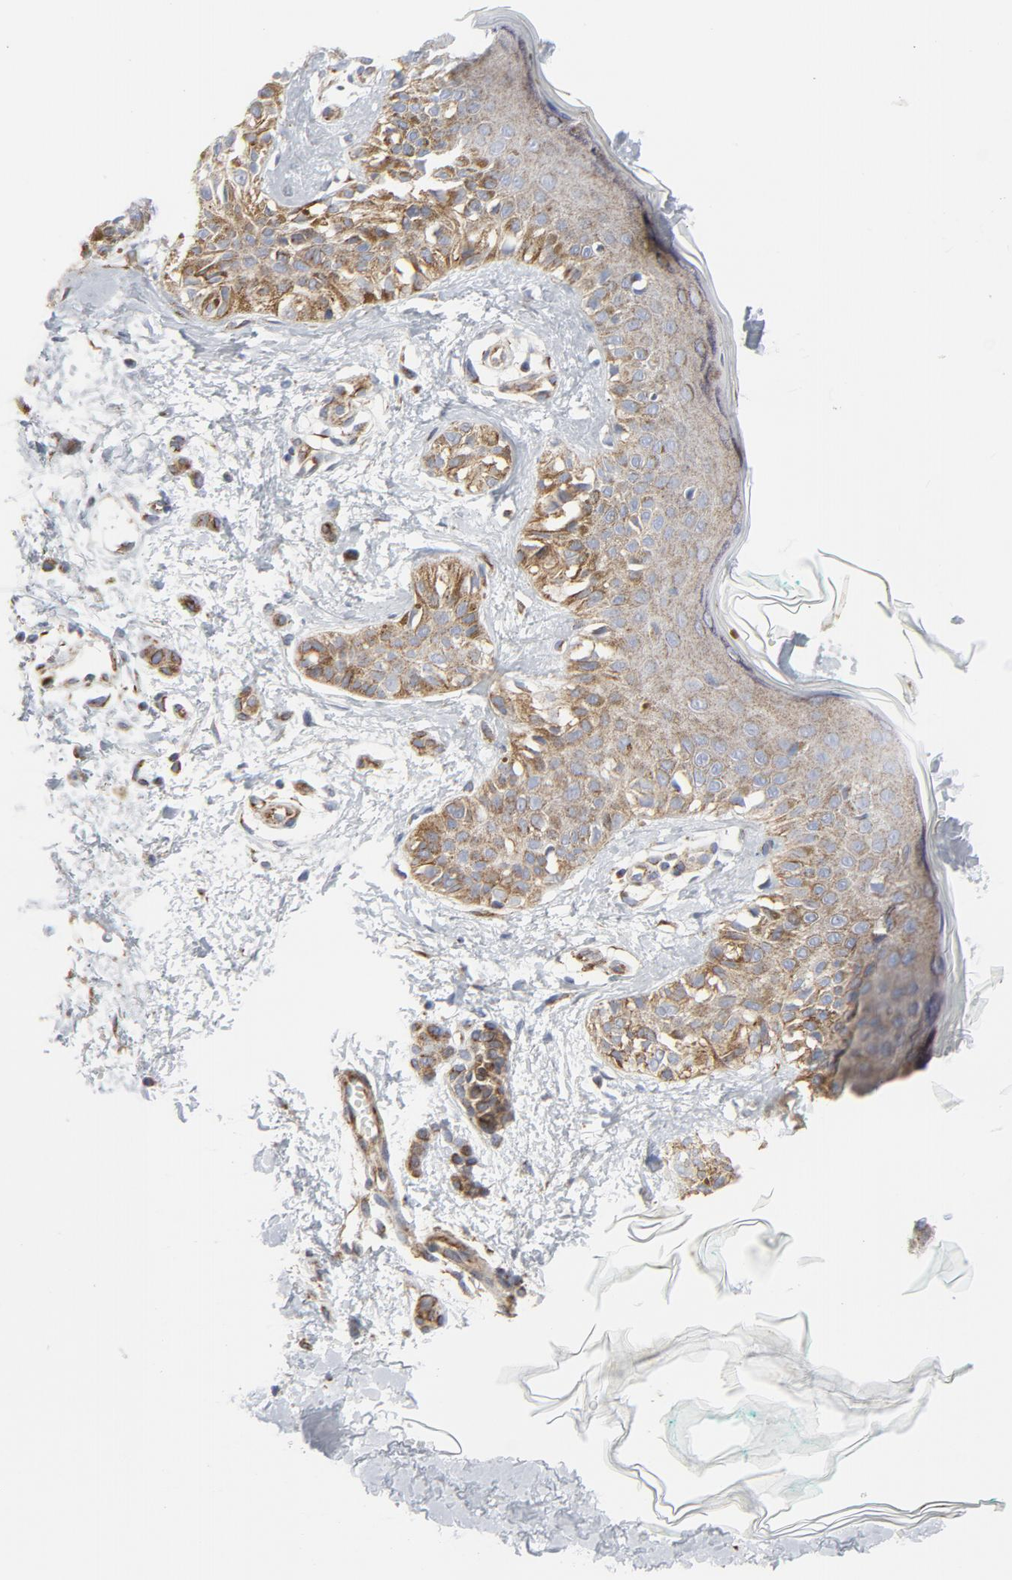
{"staining": {"intensity": "moderate", "quantity": ">75%", "location": "cytoplasmic/membranous"}, "tissue": "melanoma", "cell_type": "Tumor cells", "image_type": "cancer", "snomed": [{"axis": "morphology", "description": "Normal tissue, NOS"}, {"axis": "morphology", "description": "Malignant melanoma, NOS"}, {"axis": "topography", "description": "Skin"}], "caption": "Immunohistochemical staining of malignant melanoma displays medium levels of moderate cytoplasmic/membranous protein staining in about >75% of tumor cells. The staining is performed using DAB (3,3'-diaminobenzidine) brown chromogen to label protein expression. The nuclei are counter-stained blue using hematoxylin.", "gene": "TUBB1", "patient": {"sex": "male", "age": 83}}